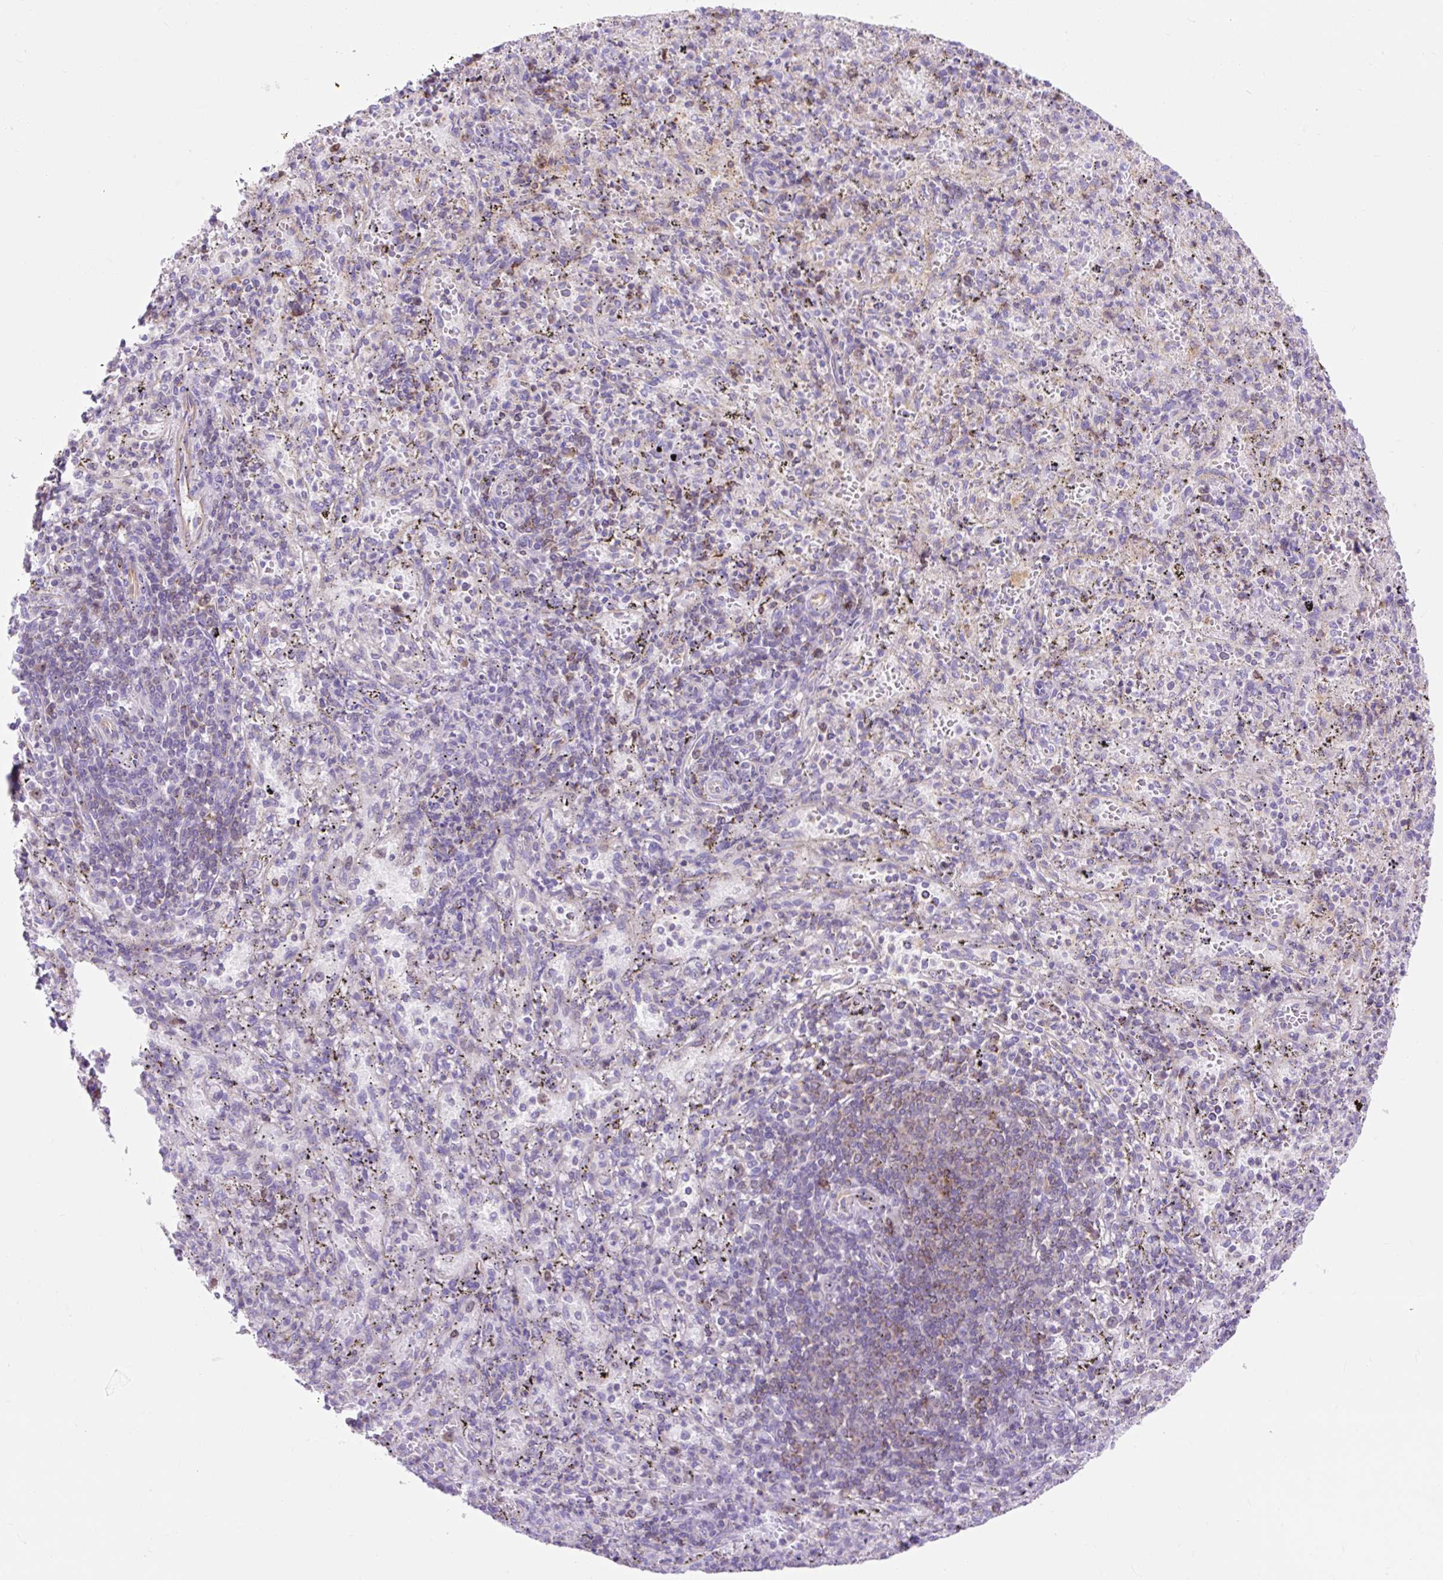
{"staining": {"intensity": "negative", "quantity": "none", "location": "none"}, "tissue": "spleen", "cell_type": "Cells in red pulp", "image_type": "normal", "snomed": [{"axis": "morphology", "description": "Normal tissue, NOS"}, {"axis": "topography", "description": "Spleen"}], "caption": "A micrograph of human spleen is negative for staining in cells in red pulp.", "gene": "HIP1R", "patient": {"sex": "male", "age": 57}}